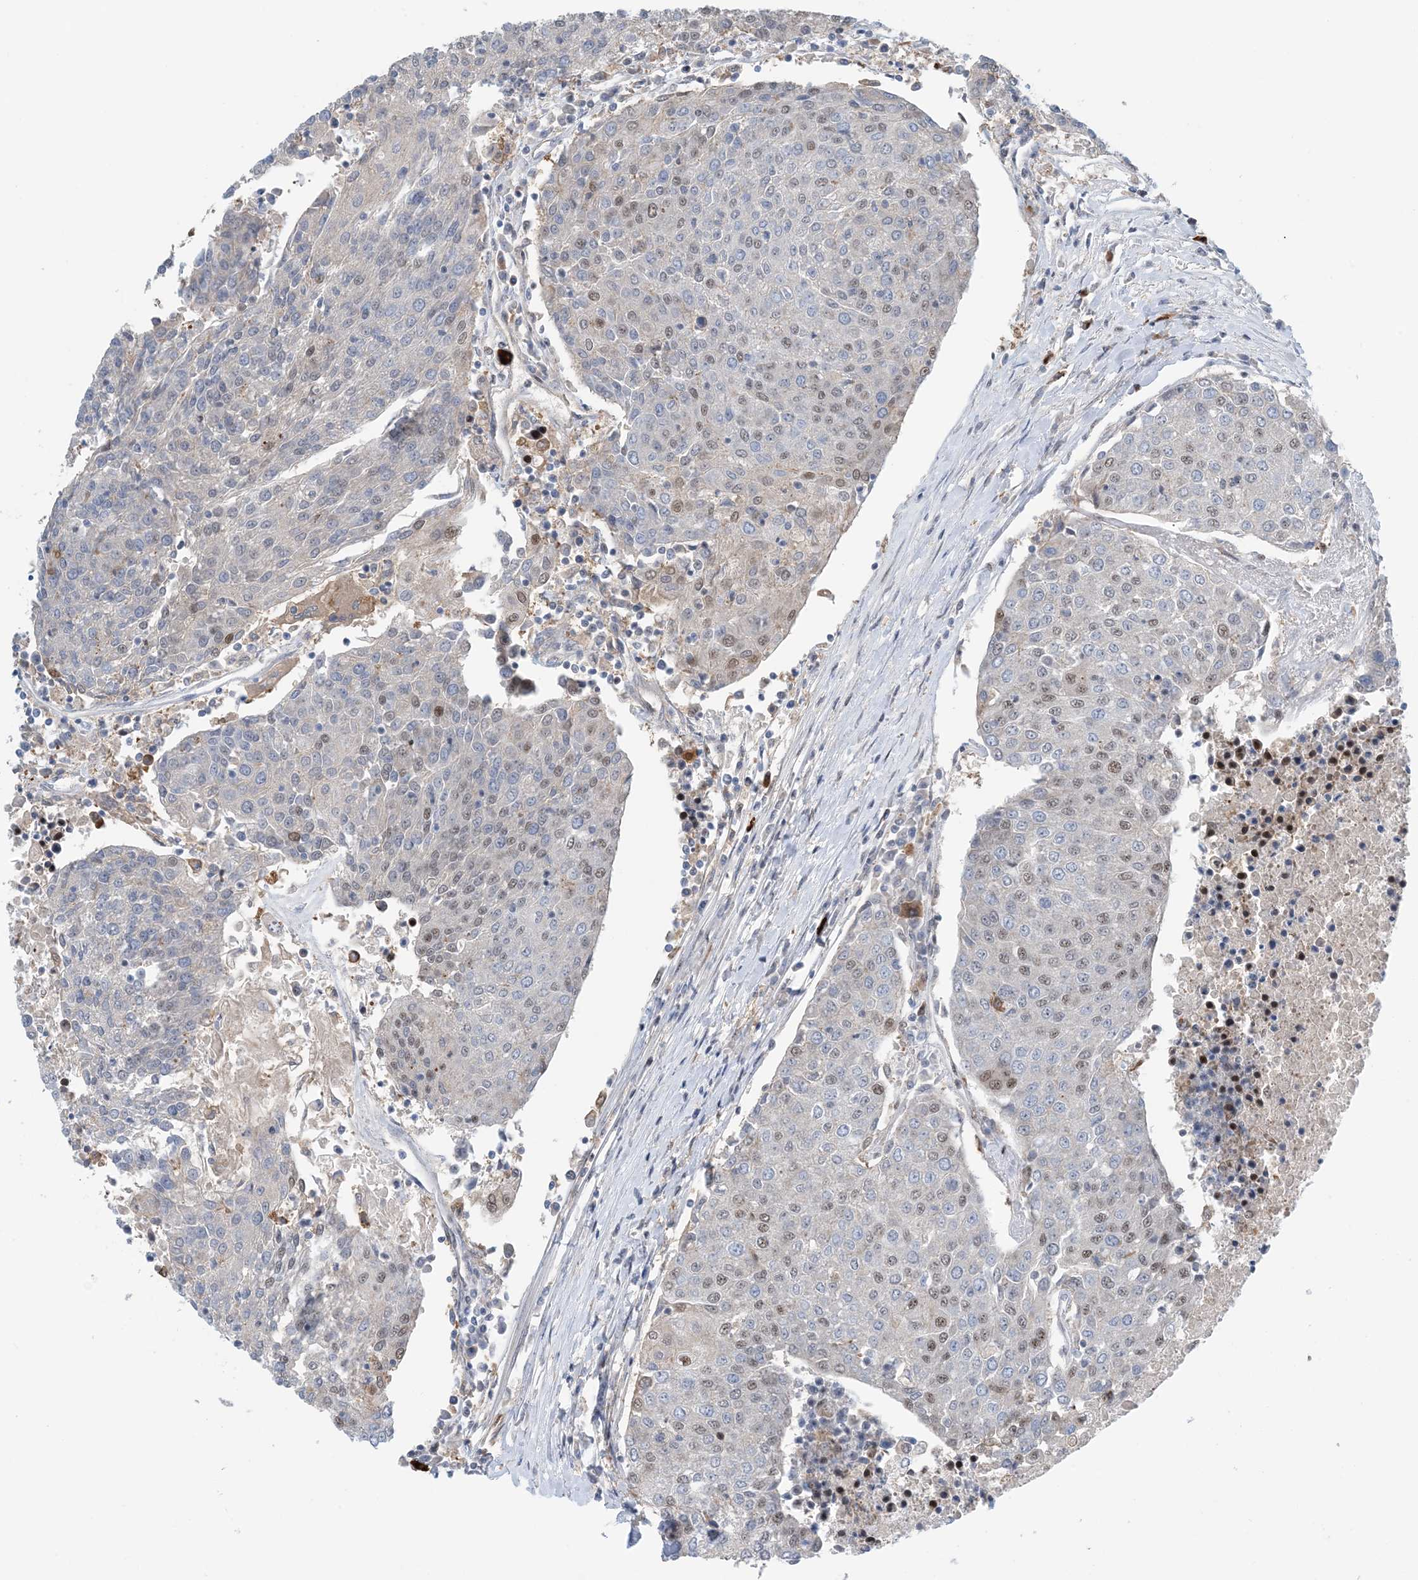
{"staining": {"intensity": "moderate", "quantity": "<25%", "location": "nuclear"}, "tissue": "urothelial cancer", "cell_type": "Tumor cells", "image_type": "cancer", "snomed": [{"axis": "morphology", "description": "Urothelial carcinoma, High grade"}, {"axis": "topography", "description": "Urinary bladder"}], "caption": "Moderate nuclear positivity is seen in approximately <25% of tumor cells in high-grade urothelial carcinoma.", "gene": "HEMK1", "patient": {"sex": "female", "age": 85}}